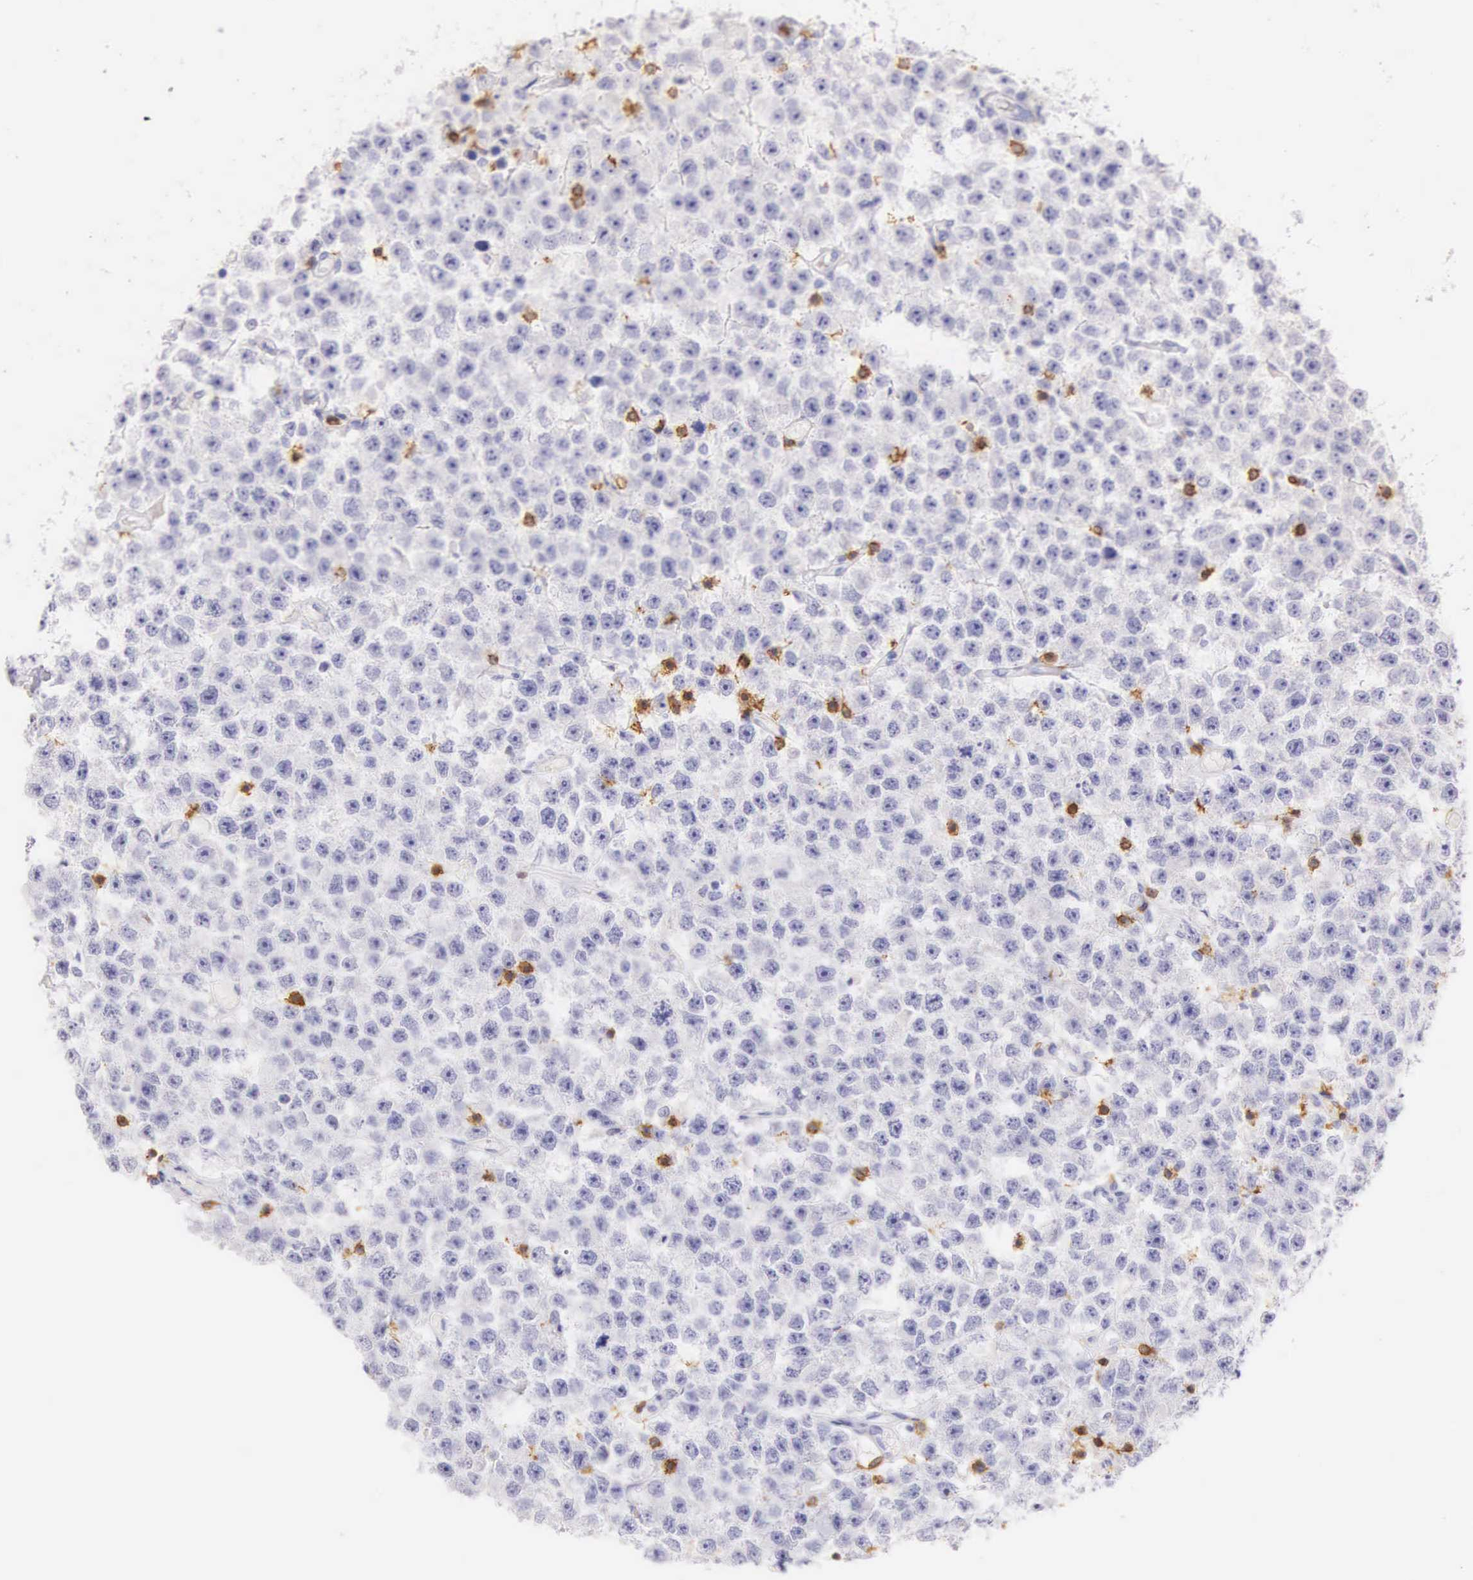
{"staining": {"intensity": "negative", "quantity": "none", "location": "none"}, "tissue": "testis cancer", "cell_type": "Tumor cells", "image_type": "cancer", "snomed": [{"axis": "morphology", "description": "Seminoma, NOS"}, {"axis": "topography", "description": "Testis"}], "caption": "The photomicrograph exhibits no significant staining in tumor cells of testis seminoma.", "gene": "CD3E", "patient": {"sex": "male", "age": 52}}